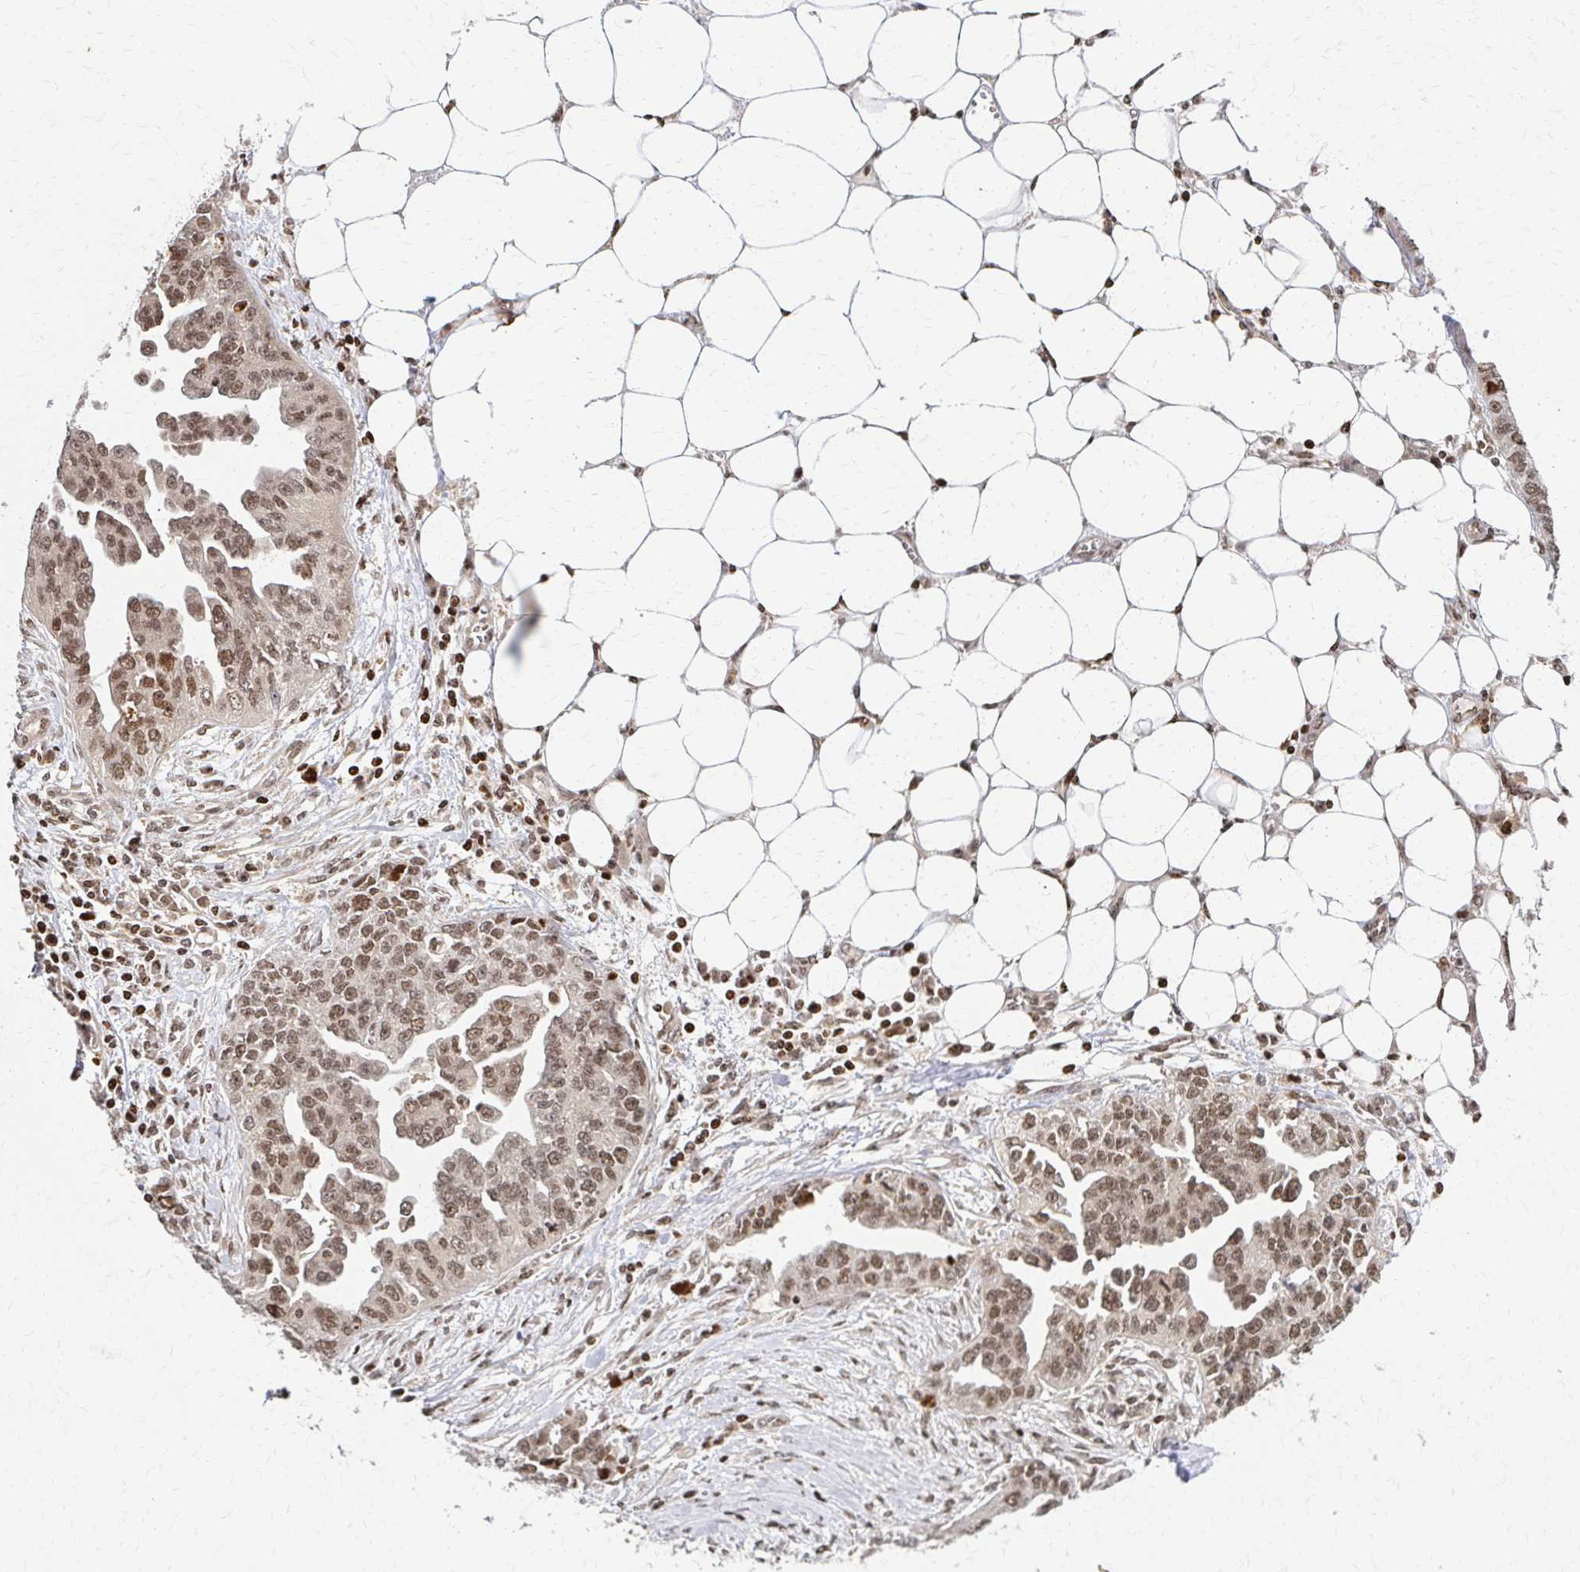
{"staining": {"intensity": "moderate", "quantity": ">75%", "location": "nuclear"}, "tissue": "ovarian cancer", "cell_type": "Tumor cells", "image_type": "cancer", "snomed": [{"axis": "morphology", "description": "Cystadenocarcinoma, serous, NOS"}, {"axis": "topography", "description": "Ovary"}], "caption": "Ovarian cancer tissue shows moderate nuclear expression in about >75% of tumor cells, visualized by immunohistochemistry. Immunohistochemistry (ihc) stains the protein of interest in brown and the nuclei are stained blue.", "gene": "PSMD7", "patient": {"sex": "female", "age": 75}}